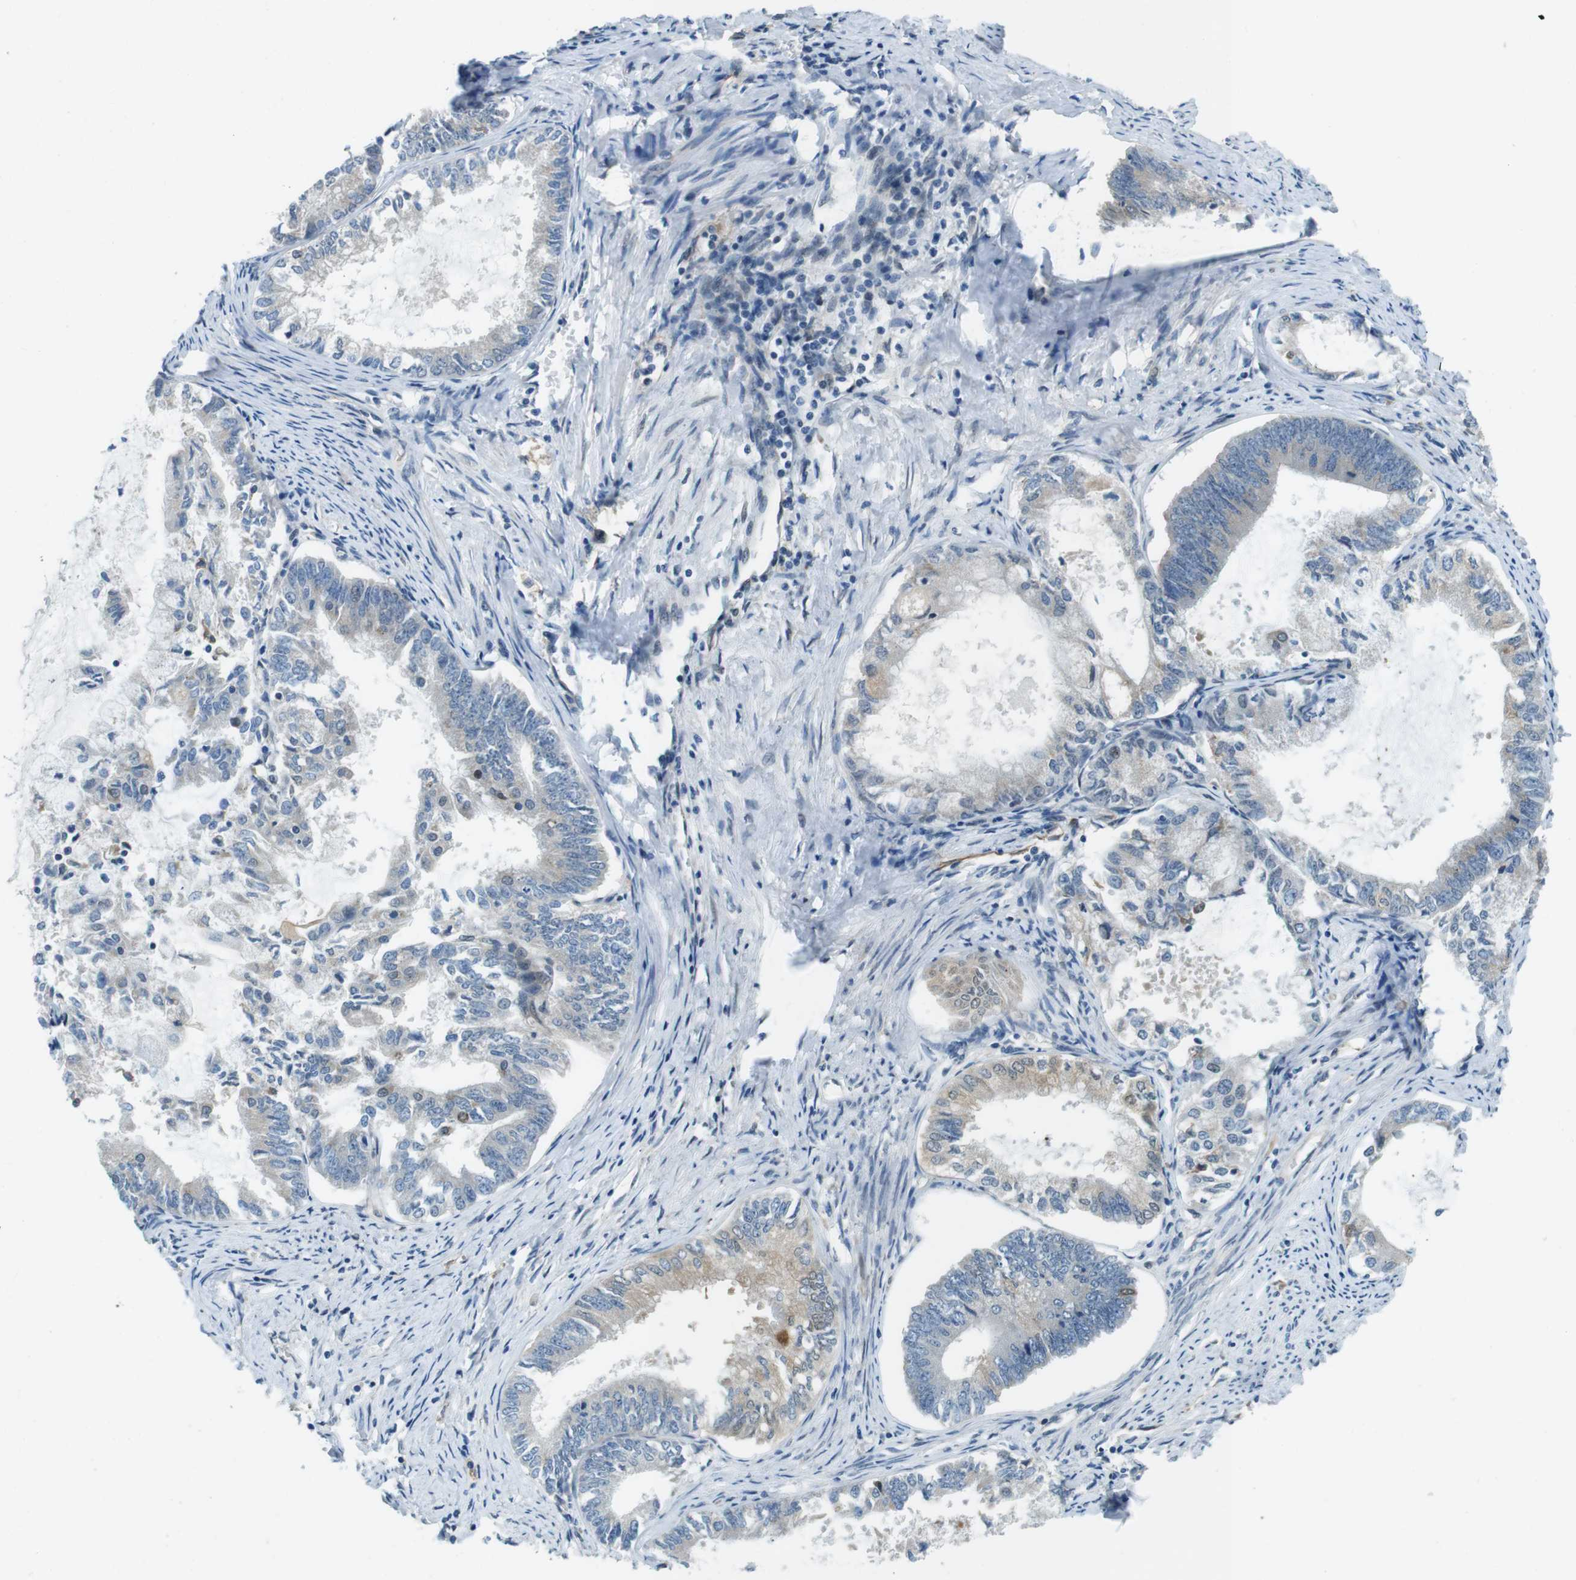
{"staining": {"intensity": "weak", "quantity": "<25%", "location": "cytoplasmic/membranous"}, "tissue": "endometrial cancer", "cell_type": "Tumor cells", "image_type": "cancer", "snomed": [{"axis": "morphology", "description": "Adenocarcinoma, NOS"}, {"axis": "topography", "description": "Endometrium"}], "caption": "Protein analysis of endometrial adenocarcinoma exhibits no significant positivity in tumor cells. (DAB (3,3'-diaminobenzidine) IHC visualized using brightfield microscopy, high magnification).", "gene": "PALD1", "patient": {"sex": "female", "age": 86}}